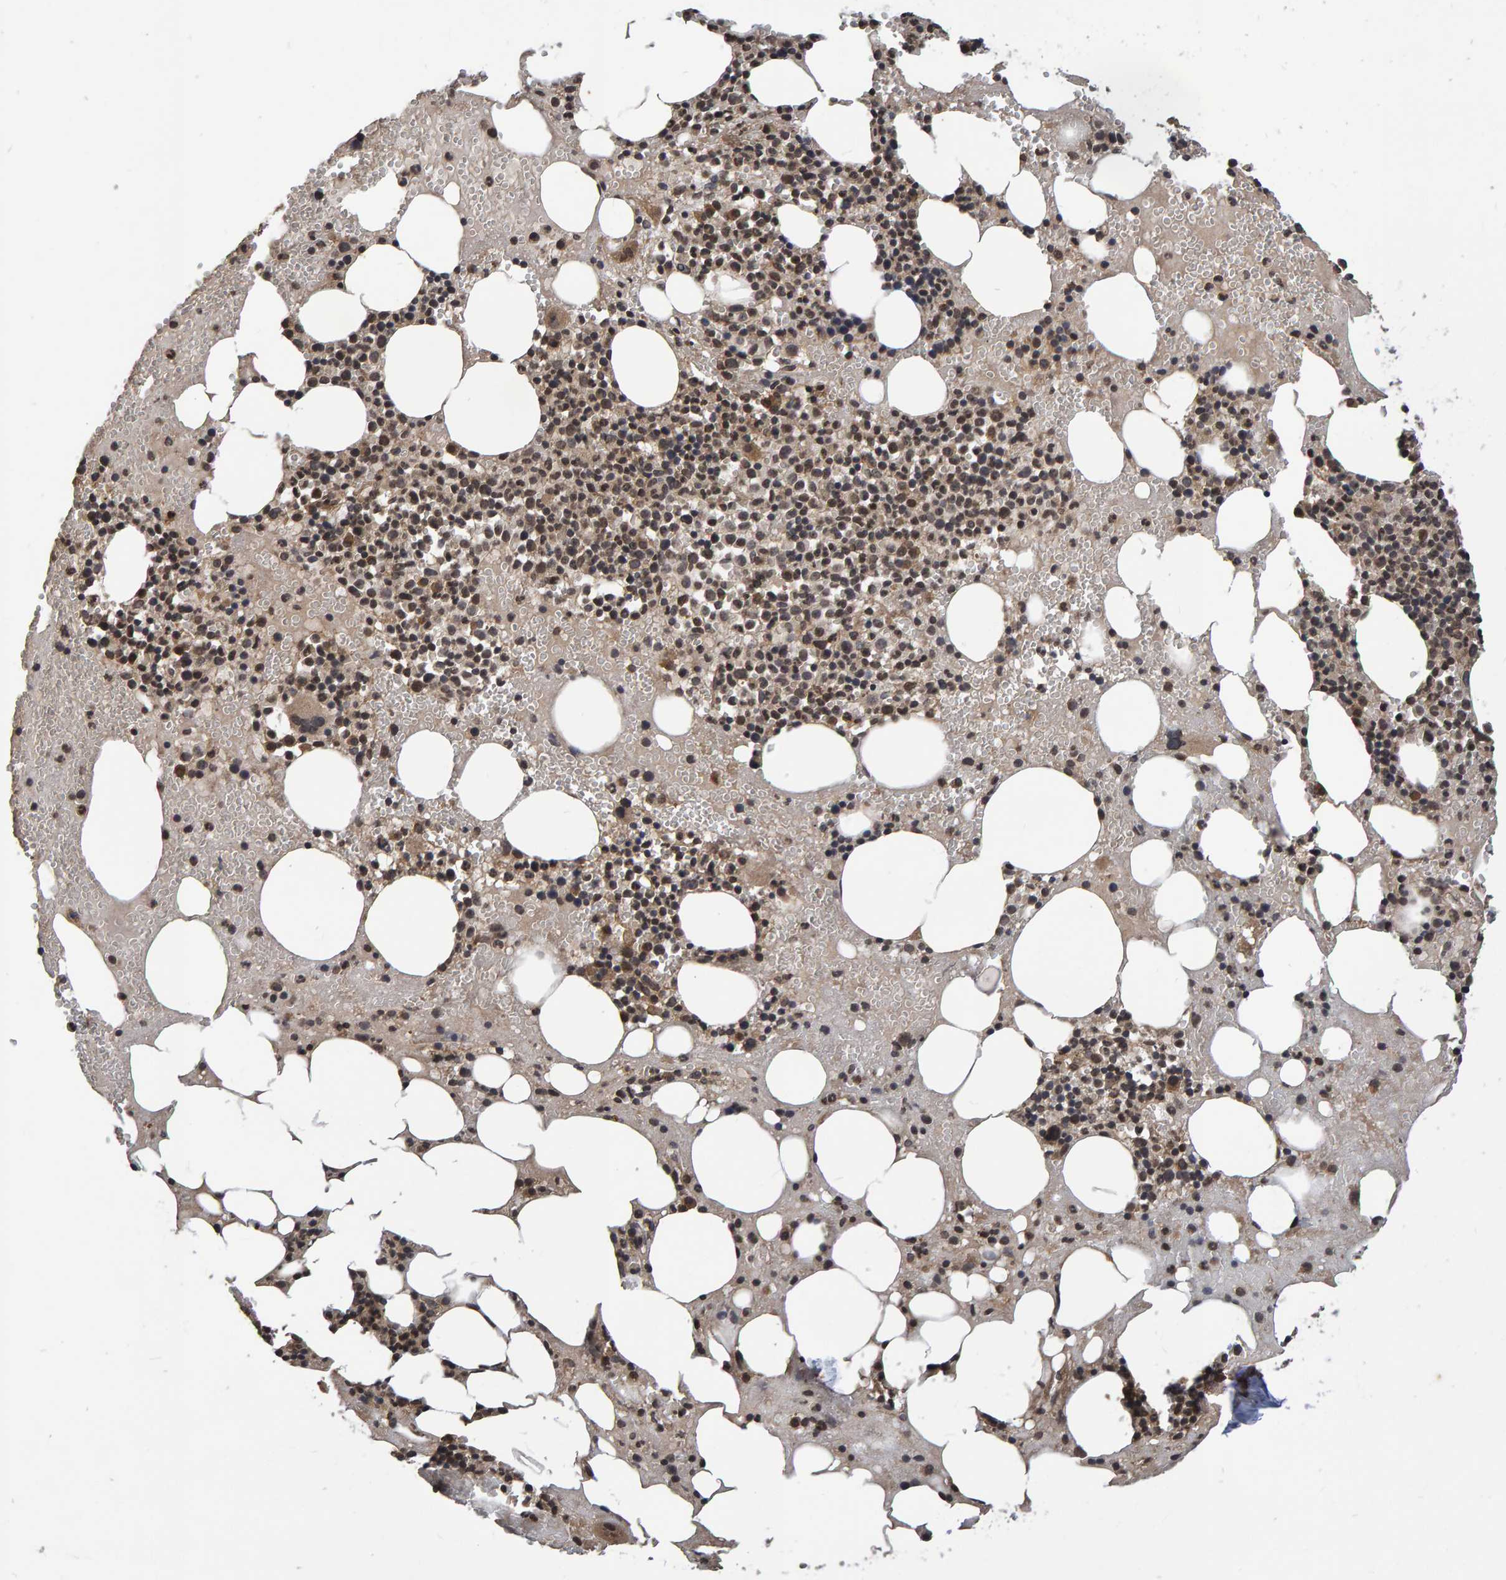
{"staining": {"intensity": "moderate", "quantity": ">75%", "location": "cytoplasmic/membranous"}, "tissue": "bone marrow", "cell_type": "Hematopoietic cells", "image_type": "normal", "snomed": [{"axis": "morphology", "description": "Normal tissue, NOS"}, {"axis": "morphology", "description": "Inflammation, NOS"}, {"axis": "topography", "description": "Bone marrow"}], "caption": "Immunohistochemistry of unremarkable bone marrow shows medium levels of moderate cytoplasmic/membranous positivity in about >75% of hematopoietic cells.", "gene": "GAB2", "patient": {"sex": "female", "age": 78}}